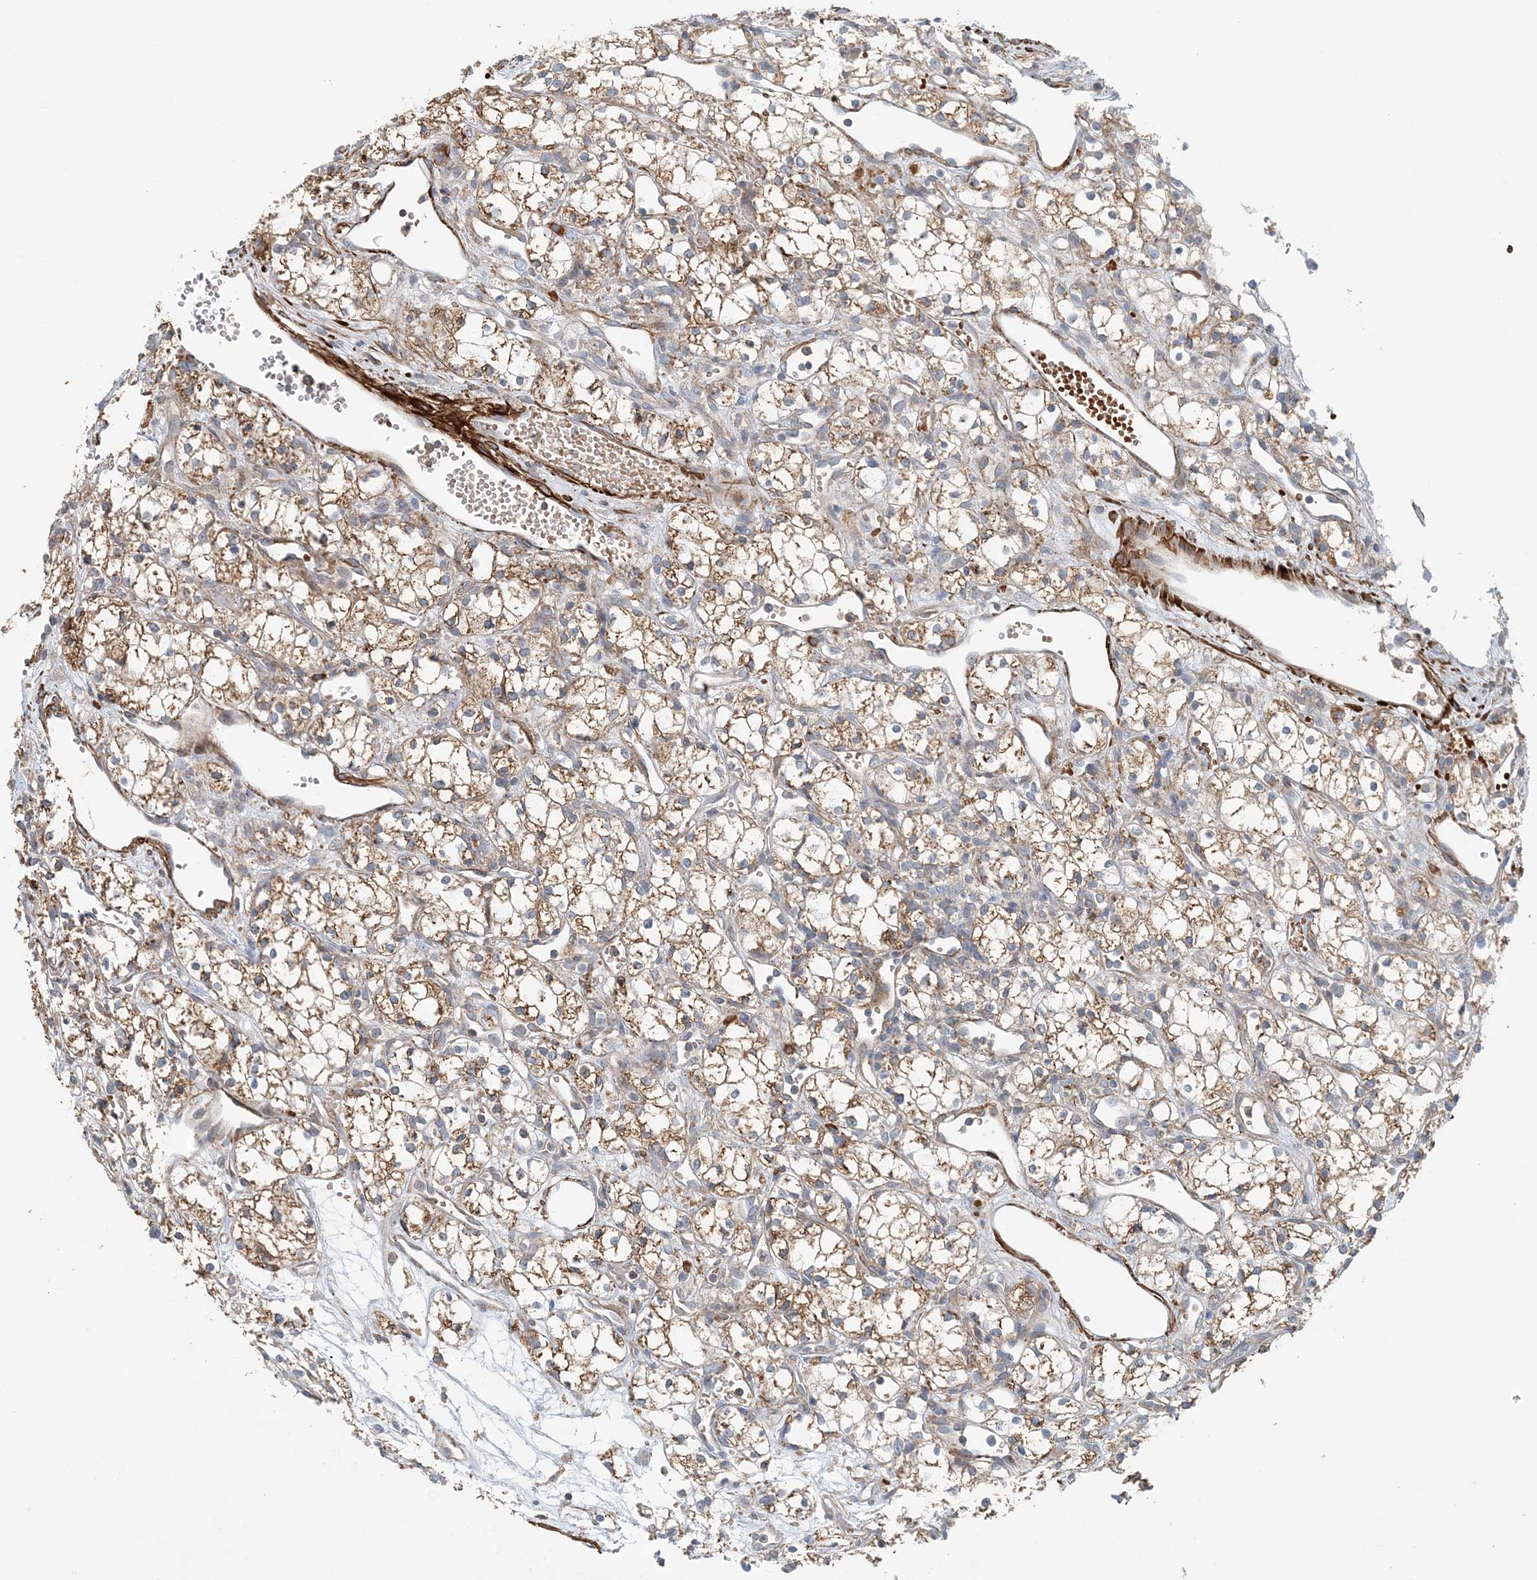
{"staining": {"intensity": "moderate", "quantity": ">75%", "location": "cytoplasmic/membranous"}, "tissue": "renal cancer", "cell_type": "Tumor cells", "image_type": "cancer", "snomed": [{"axis": "morphology", "description": "Adenocarcinoma, NOS"}, {"axis": "topography", "description": "Kidney"}], "caption": "Immunohistochemistry (IHC) of human renal adenocarcinoma displays medium levels of moderate cytoplasmic/membranous expression in about >75% of tumor cells.", "gene": "TTI1", "patient": {"sex": "male", "age": 59}}